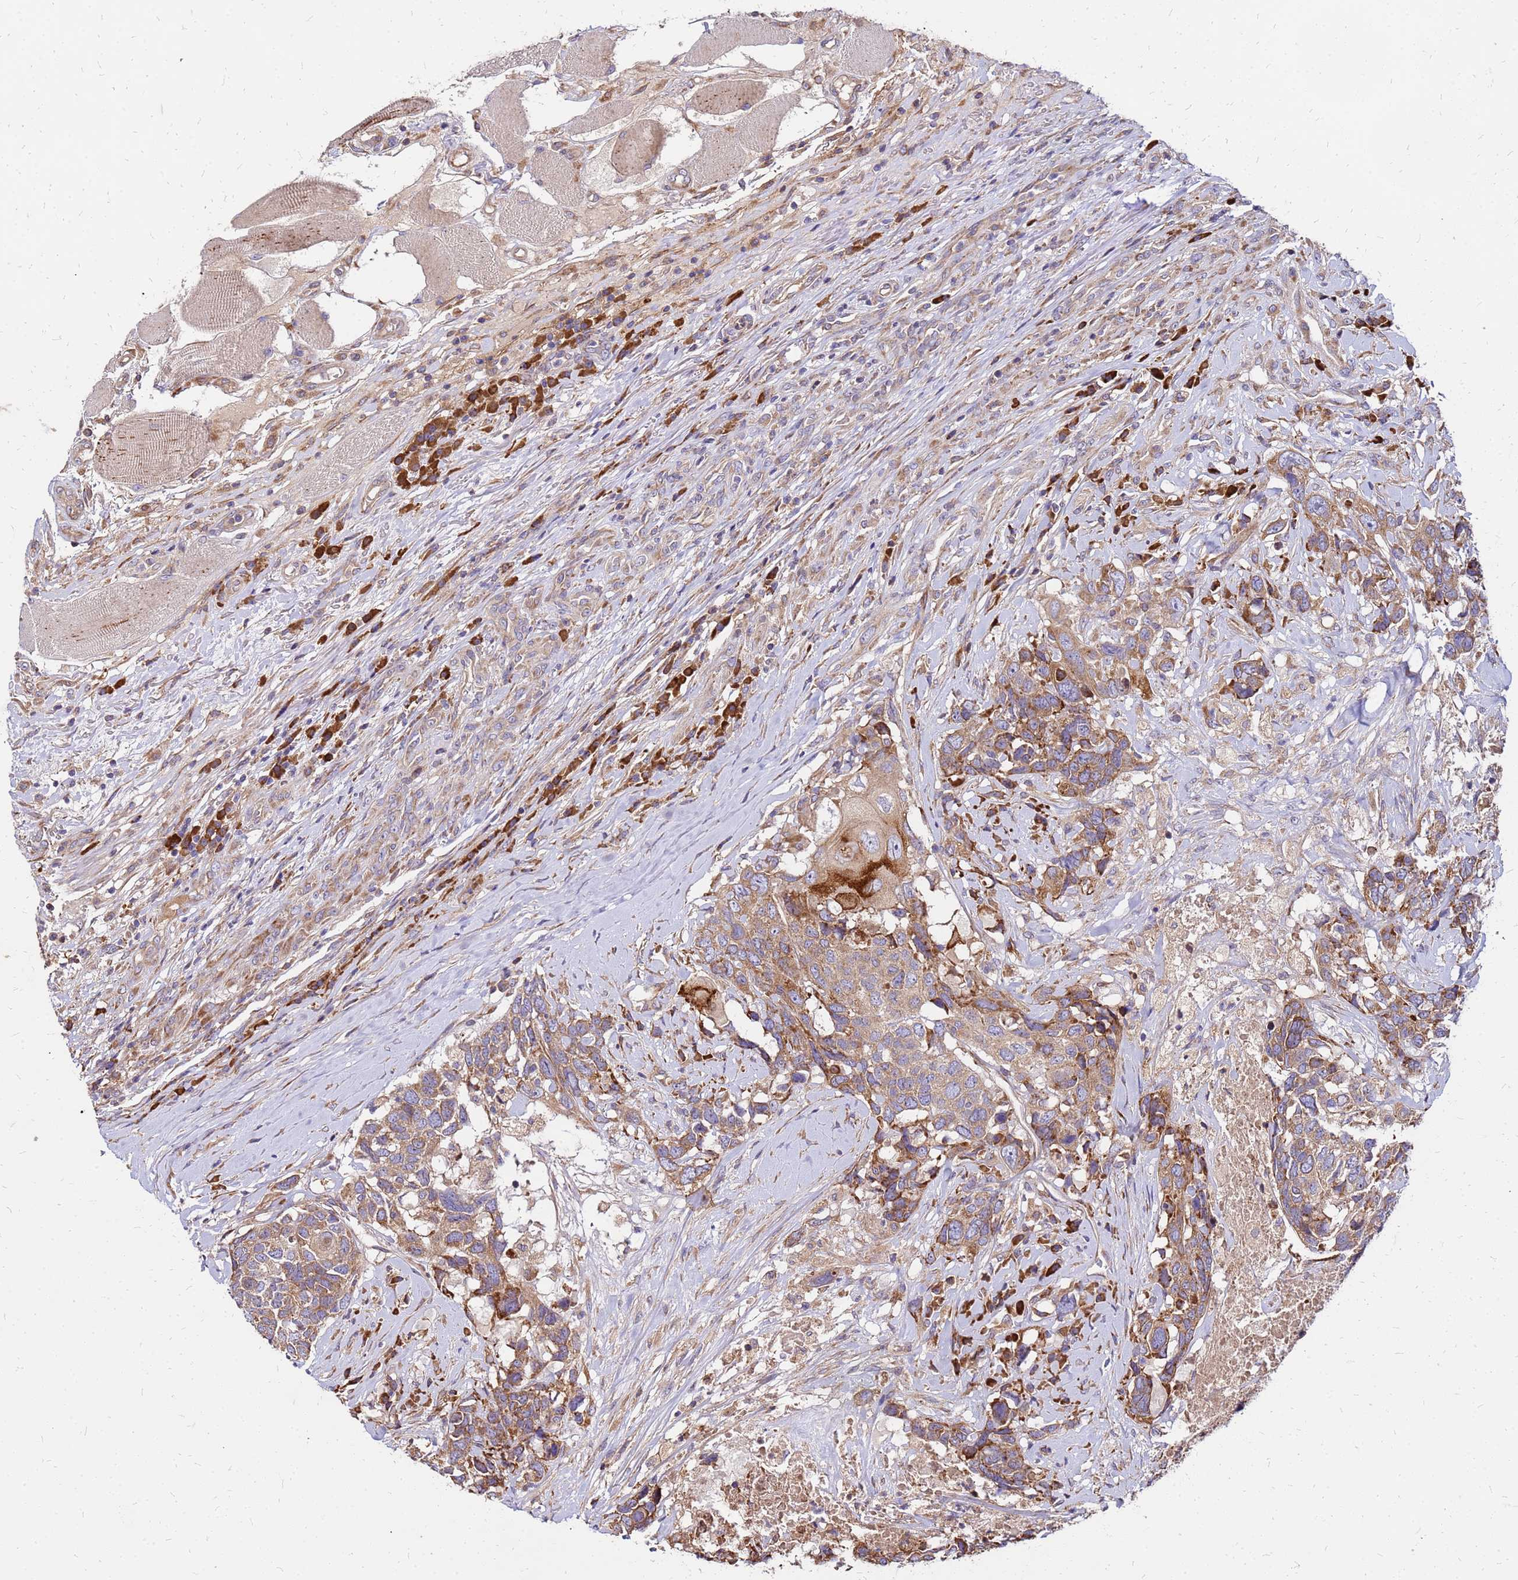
{"staining": {"intensity": "moderate", "quantity": ">75%", "location": "cytoplasmic/membranous"}, "tissue": "head and neck cancer", "cell_type": "Tumor cells", "image_type": "cancer", "snomed": [{"axis": "morphology", "description": "Squamous cell carcinoma, NOS"}, {"axis": "topography", "description": "Head-Neck"}], "caption": "Immunohistochemistry of squamous cell carcinoma (head and neck) reveals medium levels of moderate cytoplasmic/membranous positivity in about >75% of tumor cells.", "gene": "VMO1", "patient": {"sex": "male", "age": 66}}